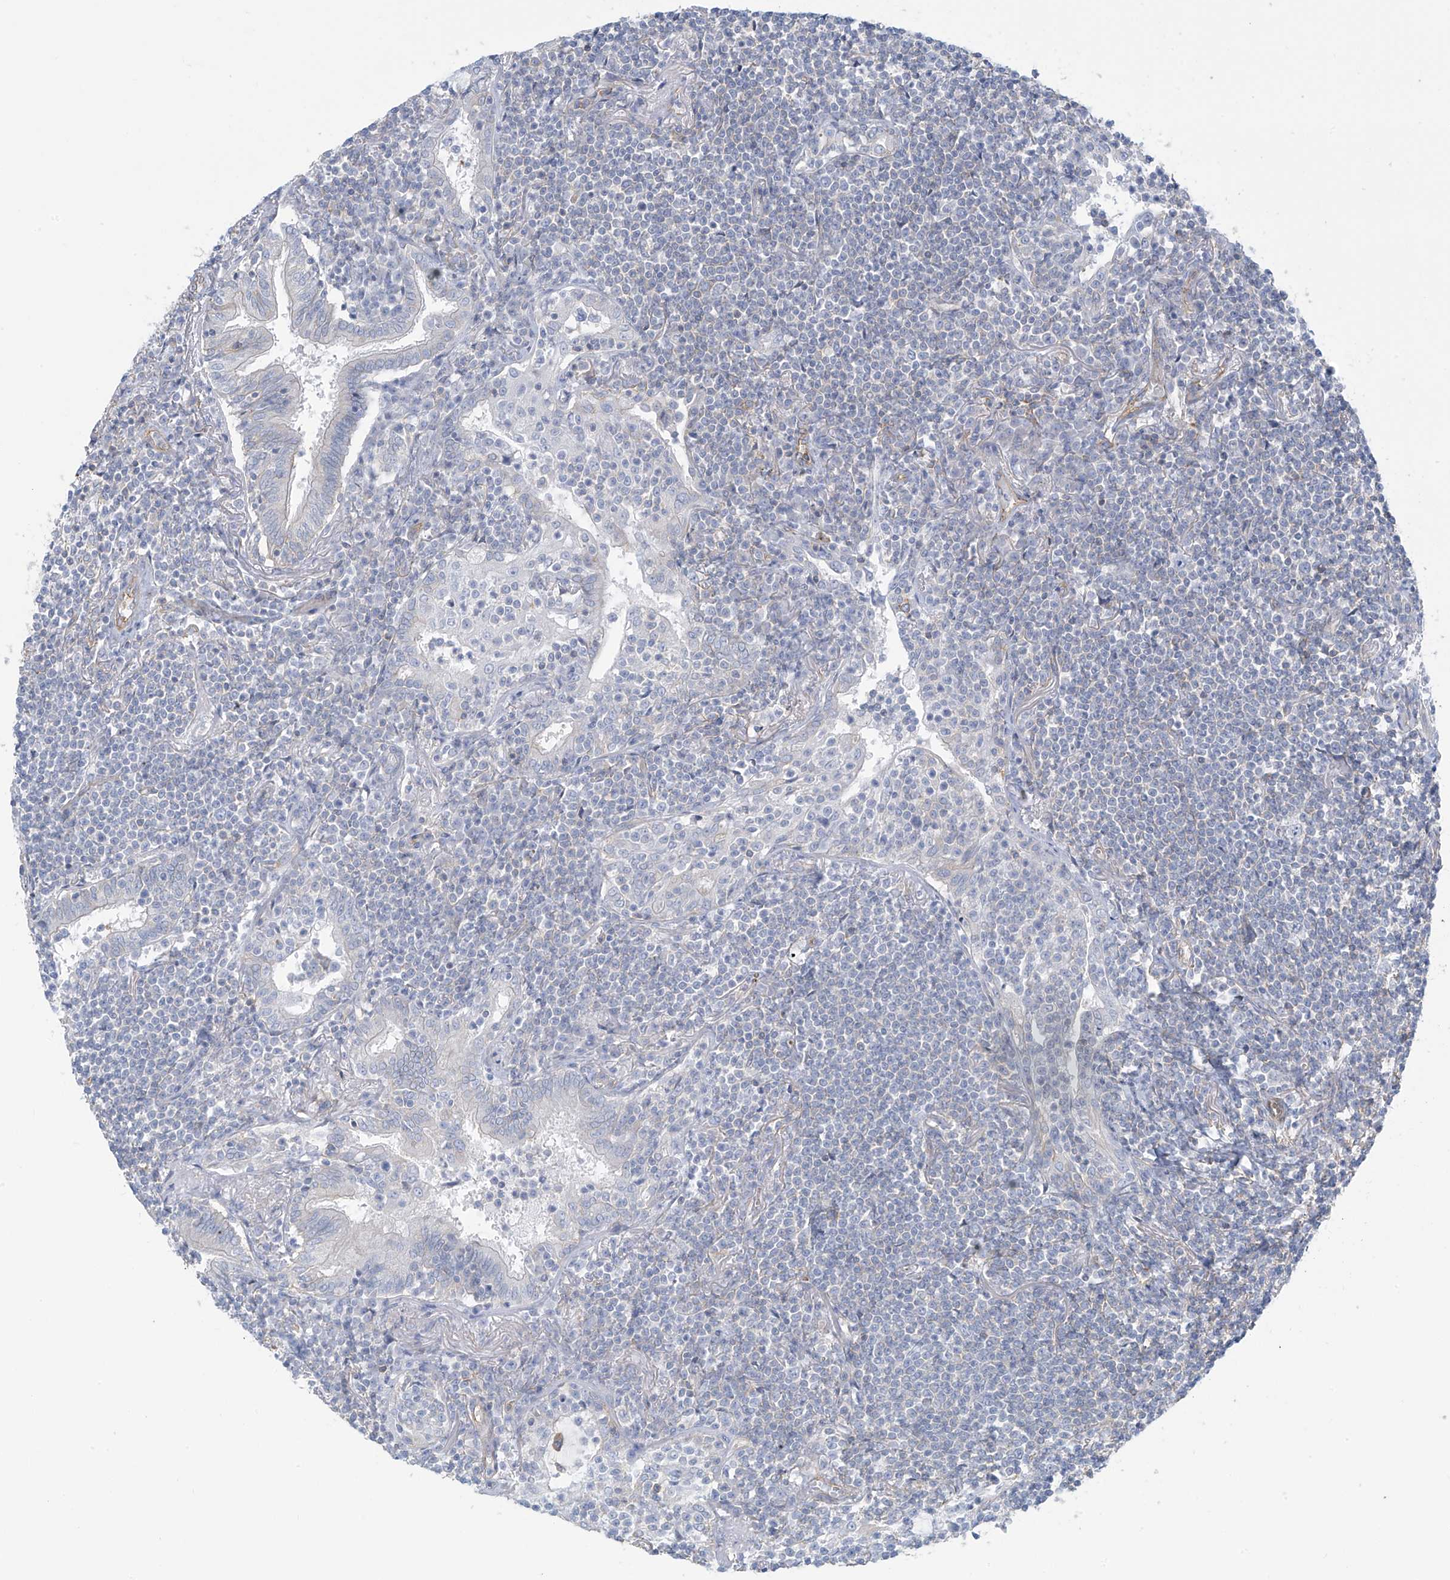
{"staining": {"intensity": "negative", "quantity": "none", "location": "none"}, "tissue": "lymphoma", "cell_type": "Tumor cells", "image_type": "cancer", "snomed": [{"axis": "morphology", "description": "Malignant lymphoma, non-Hodgkin's type, Low grade"}, {"axis": "topography", "description": "Lung"}], "caption": "Protein analysis of malignant lymphoma, non-Hodgkin's type (low-grade) shows no significant positivity in tumor cells.", "gene": "ZNF846", "patient": {"sex": "female", "age": 71}}